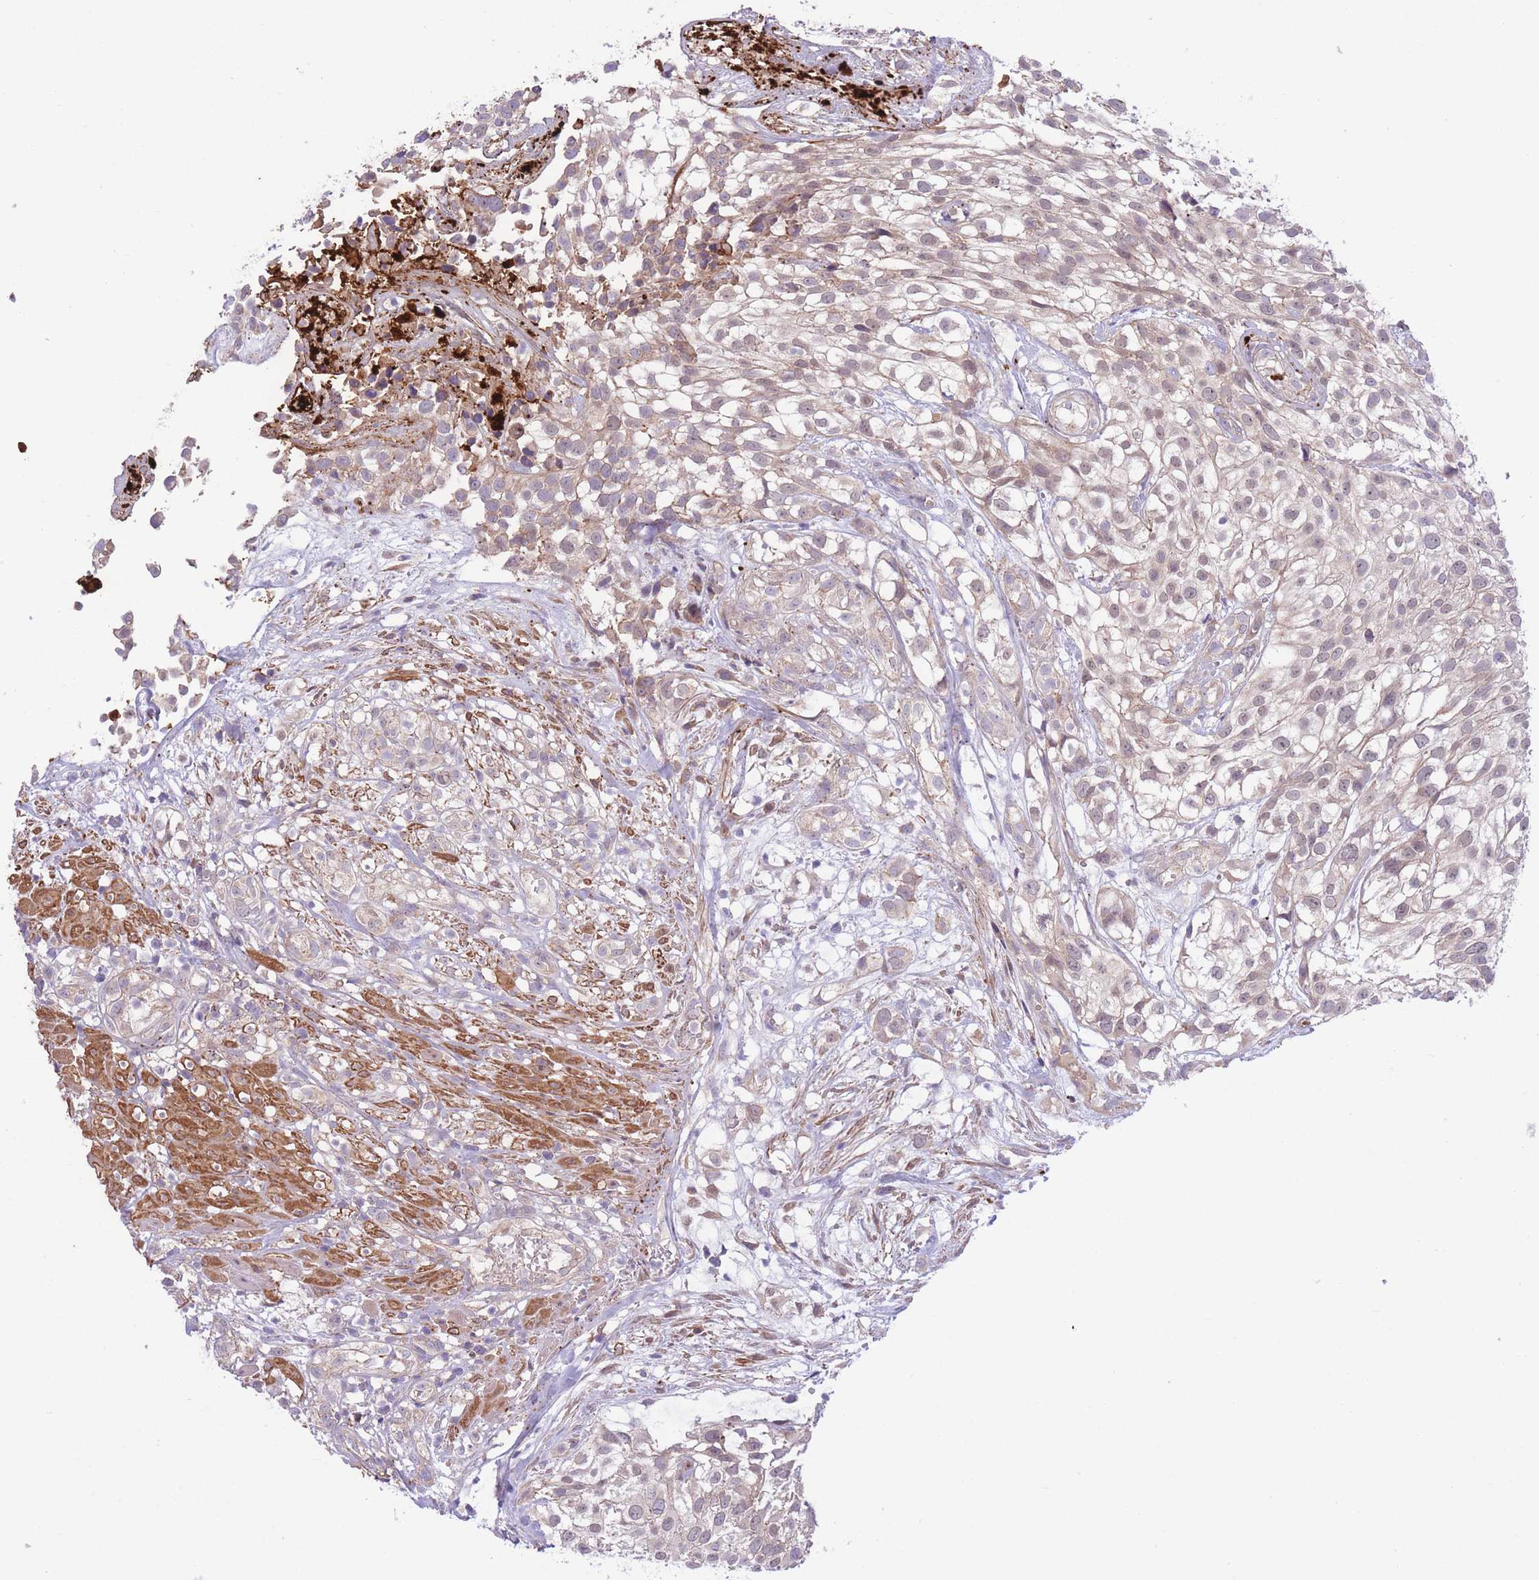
{"staining": {"intensity": "weak", "quantity": "25%-75%", "location": "cytoplasmic/membranous"}, "tissue": "urothelial cancer", "cell_type": "Tumor cells", "image_type": "cancer", "snomed": [{"axis": "morphology", "description": "Urothelial carcinoma, High grade"}, {"axis": "topography", "description": "Urinary bladder"}], "caption": "DAB immunohistochemical staining of urothelial cancer exhibits weak cytoplasmic/membranous protein expression in approximately 25%-75% of tumor cells.", "gene": "ATP13A2", "patient": {"sex": "male", "age": 56}}